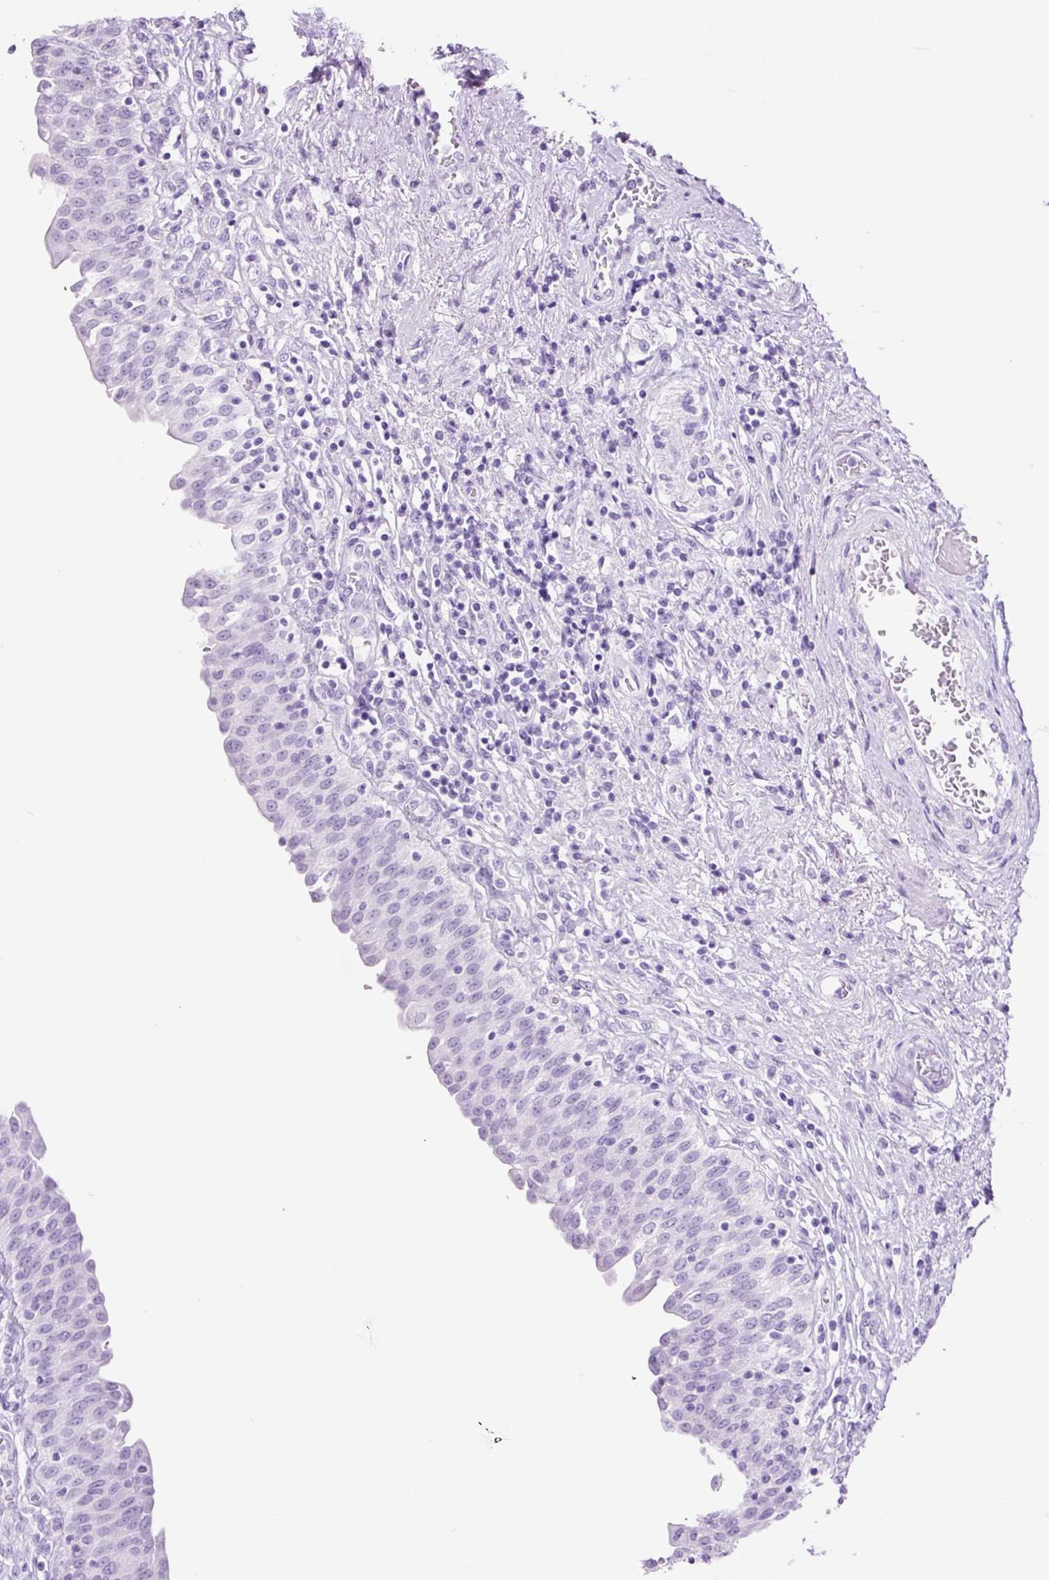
{"staining": {"intensity": "negative", "quantity": "none", "location": "none"}, "tissue": "urinary bladder", "cell_type": "Urothelial cells", "image_type": "normal", "snomed": [{"axis": "morphology", "description": "Normal tissue, NOS"}, {"axis": "topography", "description": "Urinary bladder"}], "caption": "Immunohistochemistry (IHC) micrograph of benign urinary bladder stained for a protein (brown), which demonstrates no expression in urothelial cells. (DAB IHC, high magnification).", "gene": "ADSS1", "patient": {"sex": "male", "age": 71}}